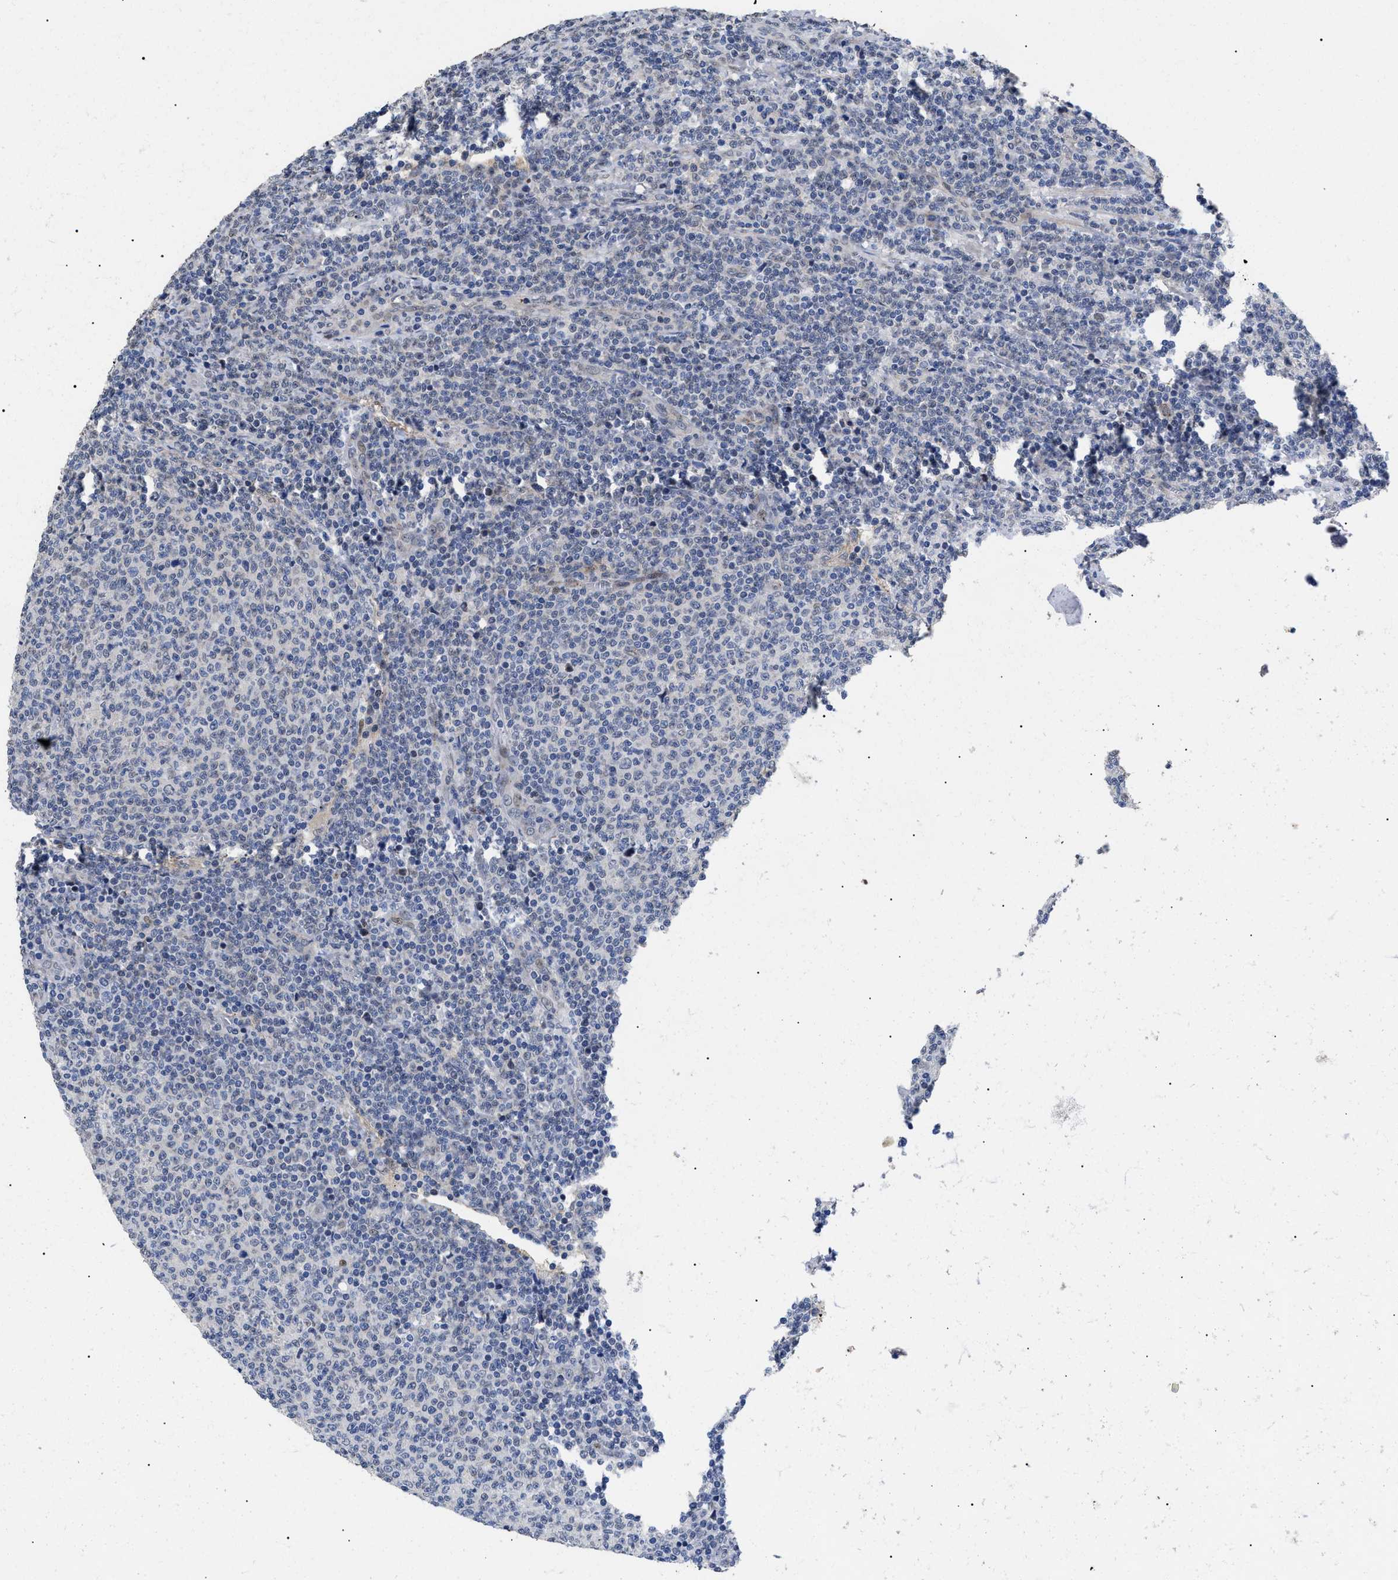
{"staining": {"intensity": "negative", "quantity": "none", "location": "none"}, "tissue": "lymphoma", "cell_type": "Tumor cells", "image_type": "cancer", "snomed": [{"axis": "morphology", "description": "Malignant lymphoma, non-Hodgkin's type, Low grade"}, {"axis": "topography", "description": "Lymph node"}], "caption": "Tumor cells are negative for protein expression in human low-grade malignant lymphoma, non-Hodgkin's type.", "gene": "SFXN5", "patient": {"sex": "male", "age": 66}}